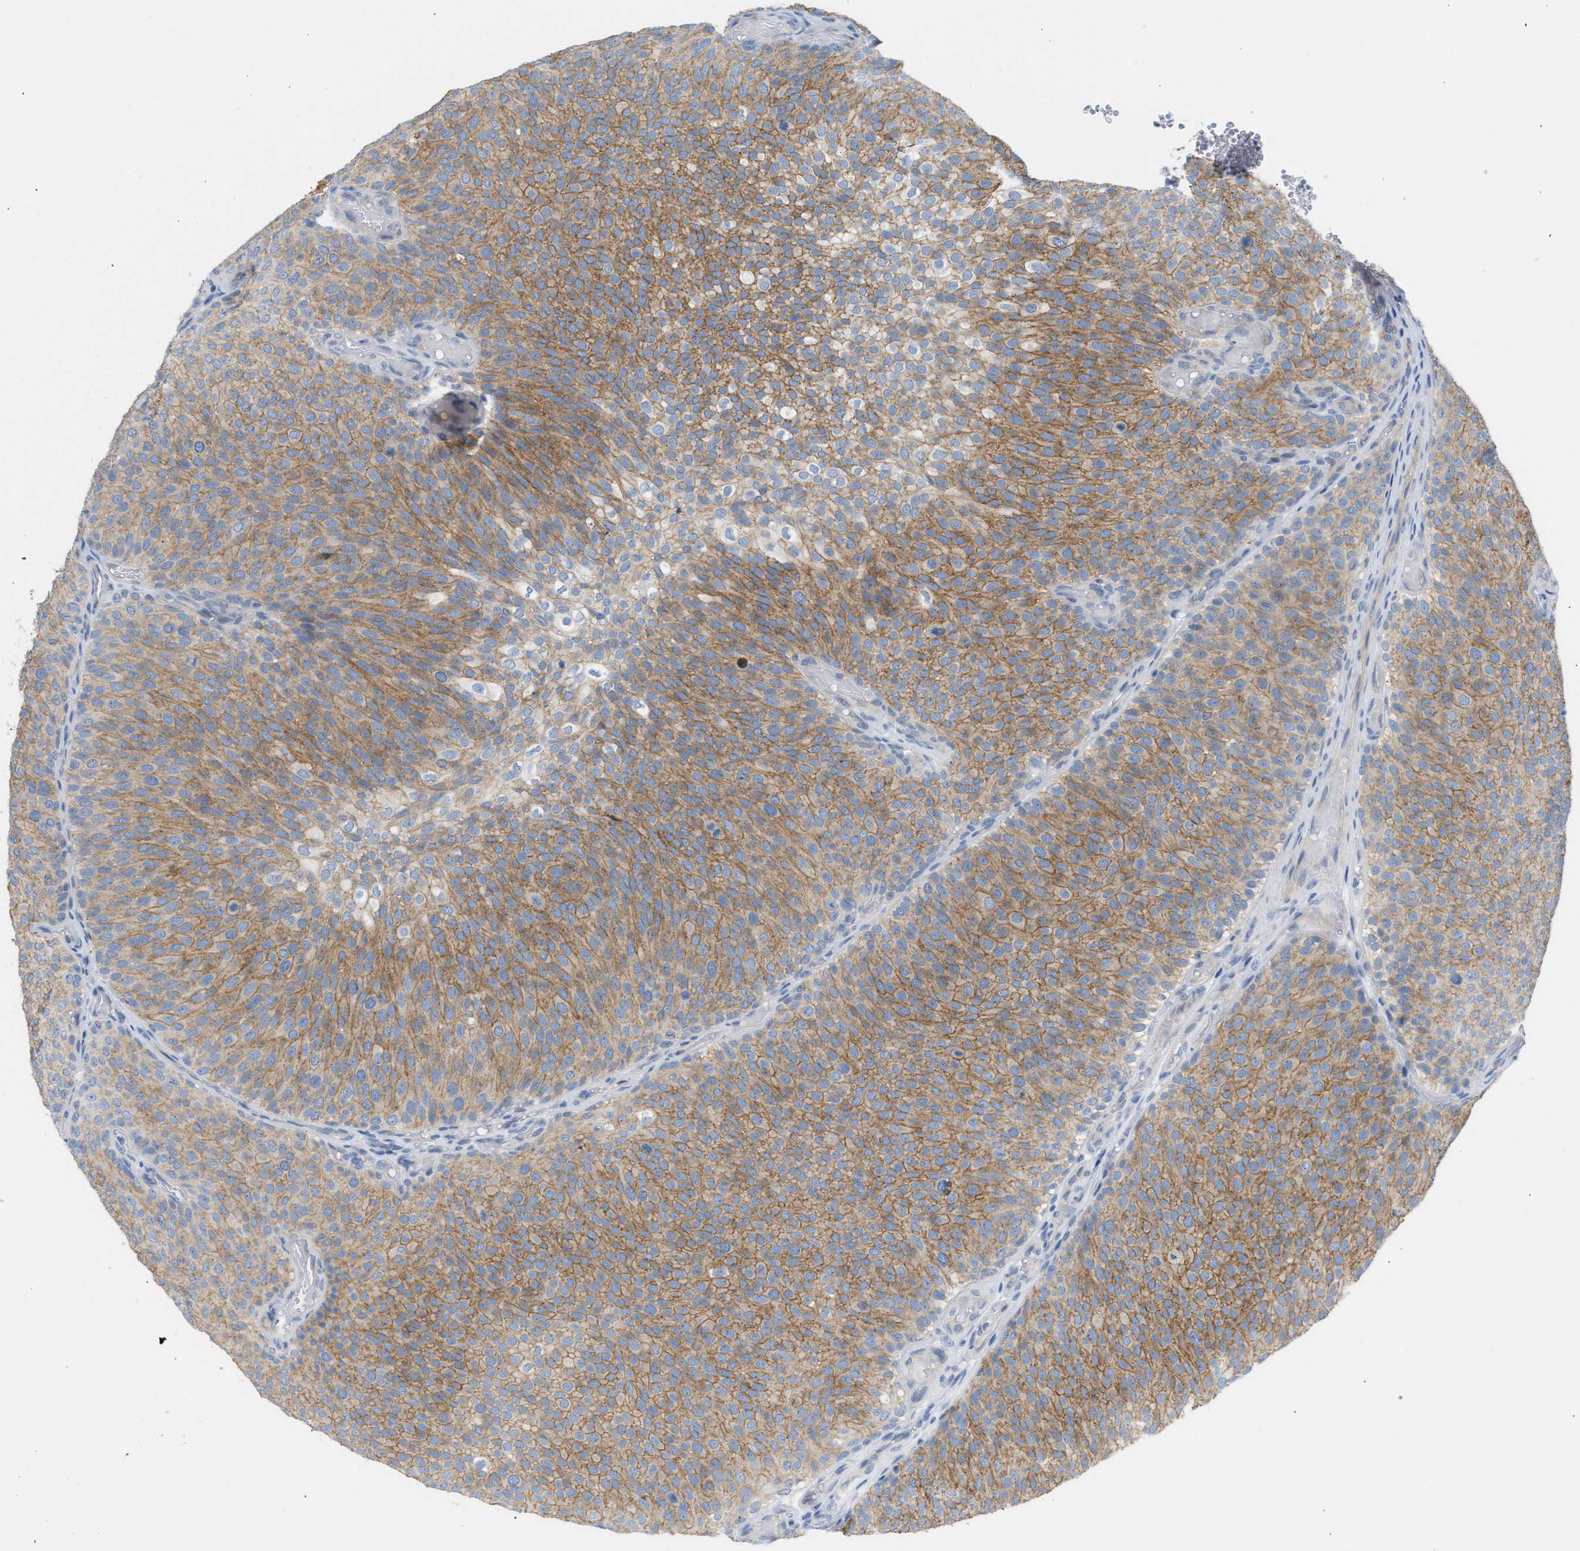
{"staining": {"intensity": "moderate", "quantity": ">75%", "location": "cytoplasmic/membranous"}, "tissue": "urothelial cancer", "cell_type": "Tumor cells", "image_type": "cancer", "snomed": [{"axis": "morphology", "description": "Urothelial carcinoma, Low grade"}, {"axis": "topography", "description": "Urinary bladder"}], "caption": "A brown stain labels moderate cytoplasmic/membranous positivity of a protein in human low-grade urothelial carcinoma tumor cells.", "gene": "ERBB2", "patient": {"sex": "male", "age": 78}}